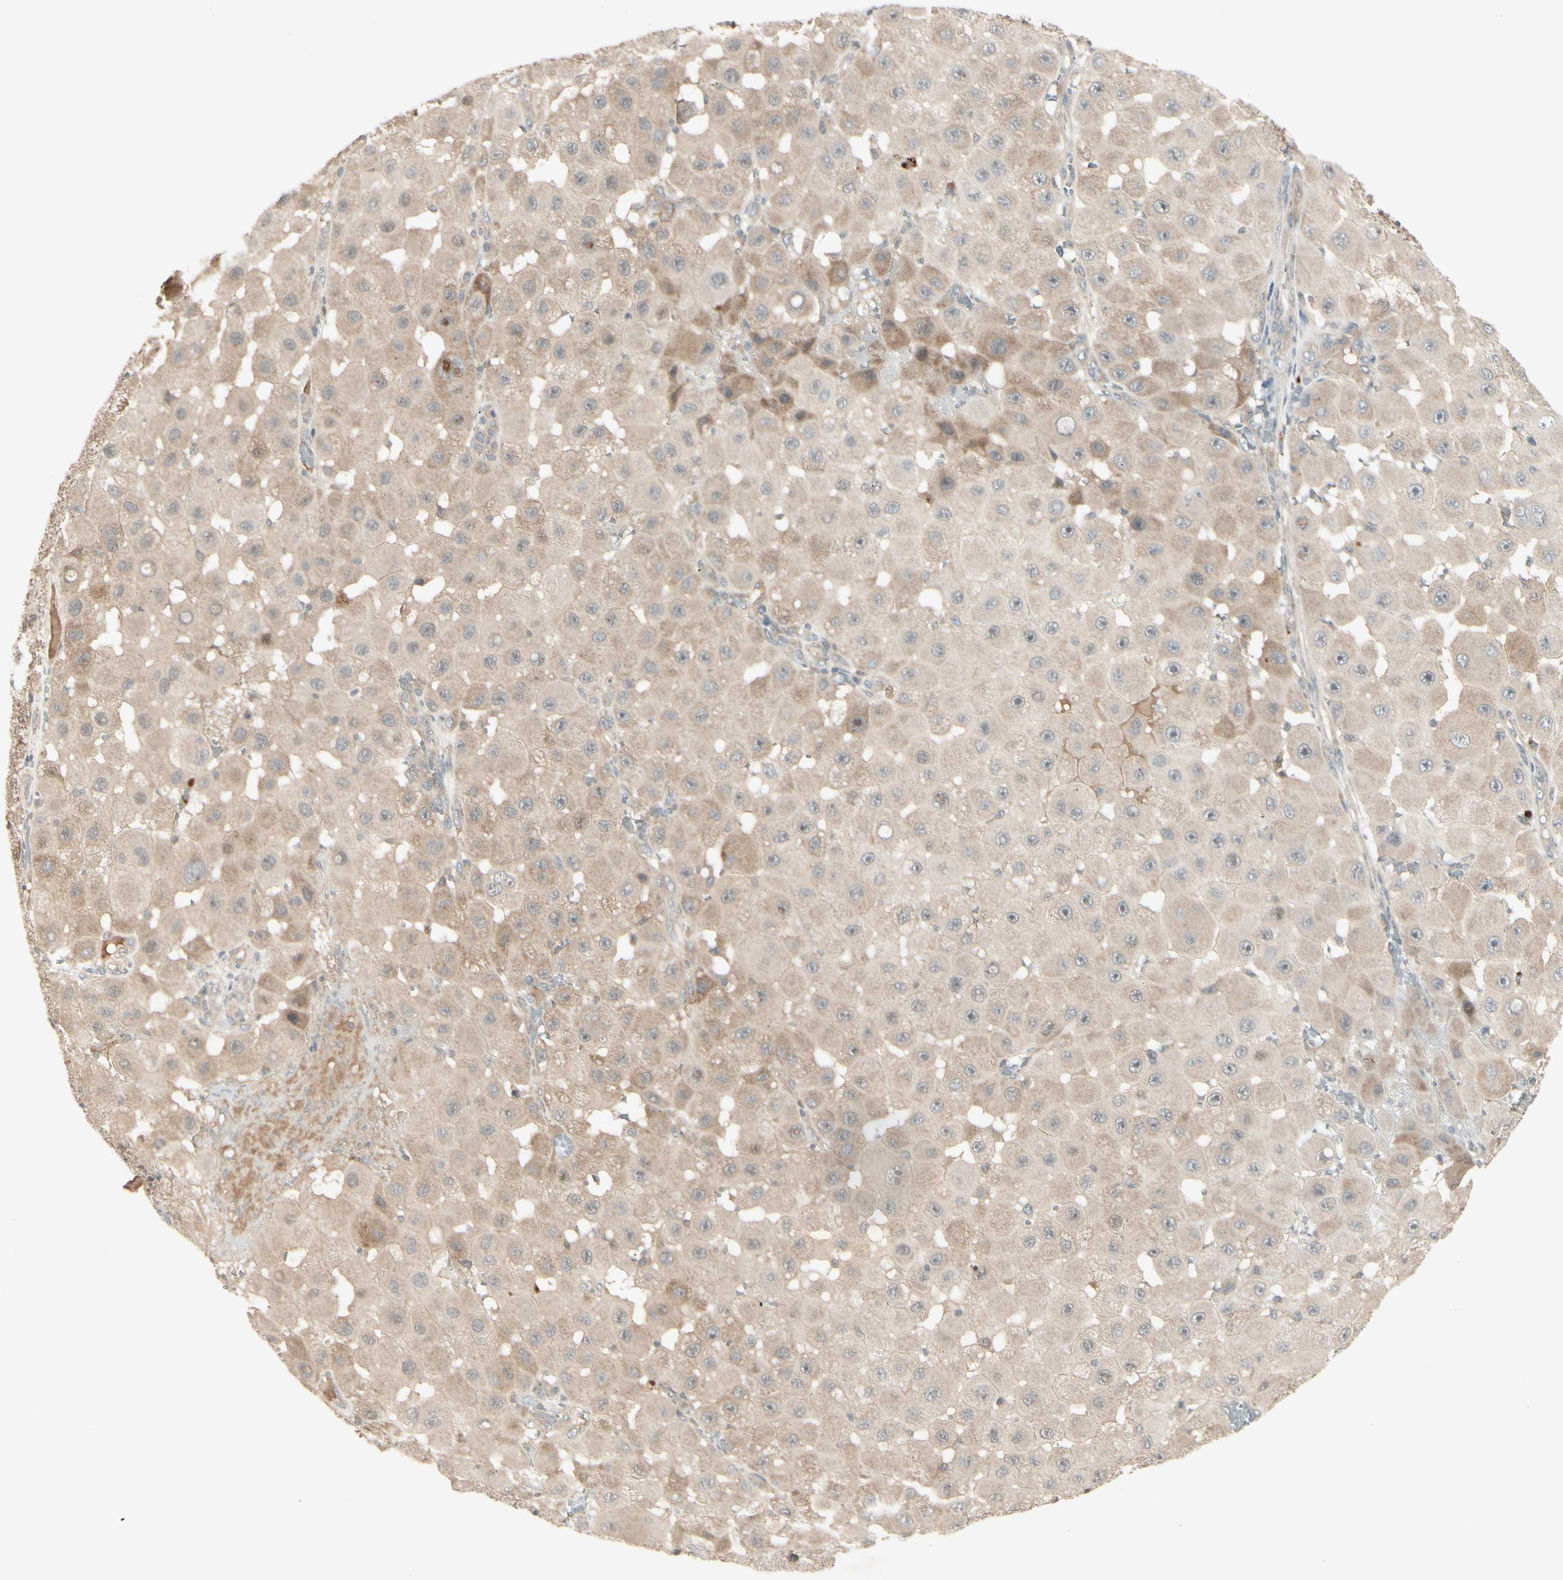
{"staining": {"intensity": "weak", "quantity": "<25%", "location": "cytoplasmic/membranous"}, "tissue": "melanoma", "cell_type": "Tumor cells", "image_type": "cancer", "snomed": [{"axis": "morphology", "description": "Malignant melanoma, NOS"}, {"axis": "topography", "description": "Skin"}], "caption": "High power microscopy image of an immunohistochemistry (IHC) image of melanoma, revealing no significant positivity in tumor cells.", "gene": "FHDC1", "patient": {"sex": "female", "age": 81}}